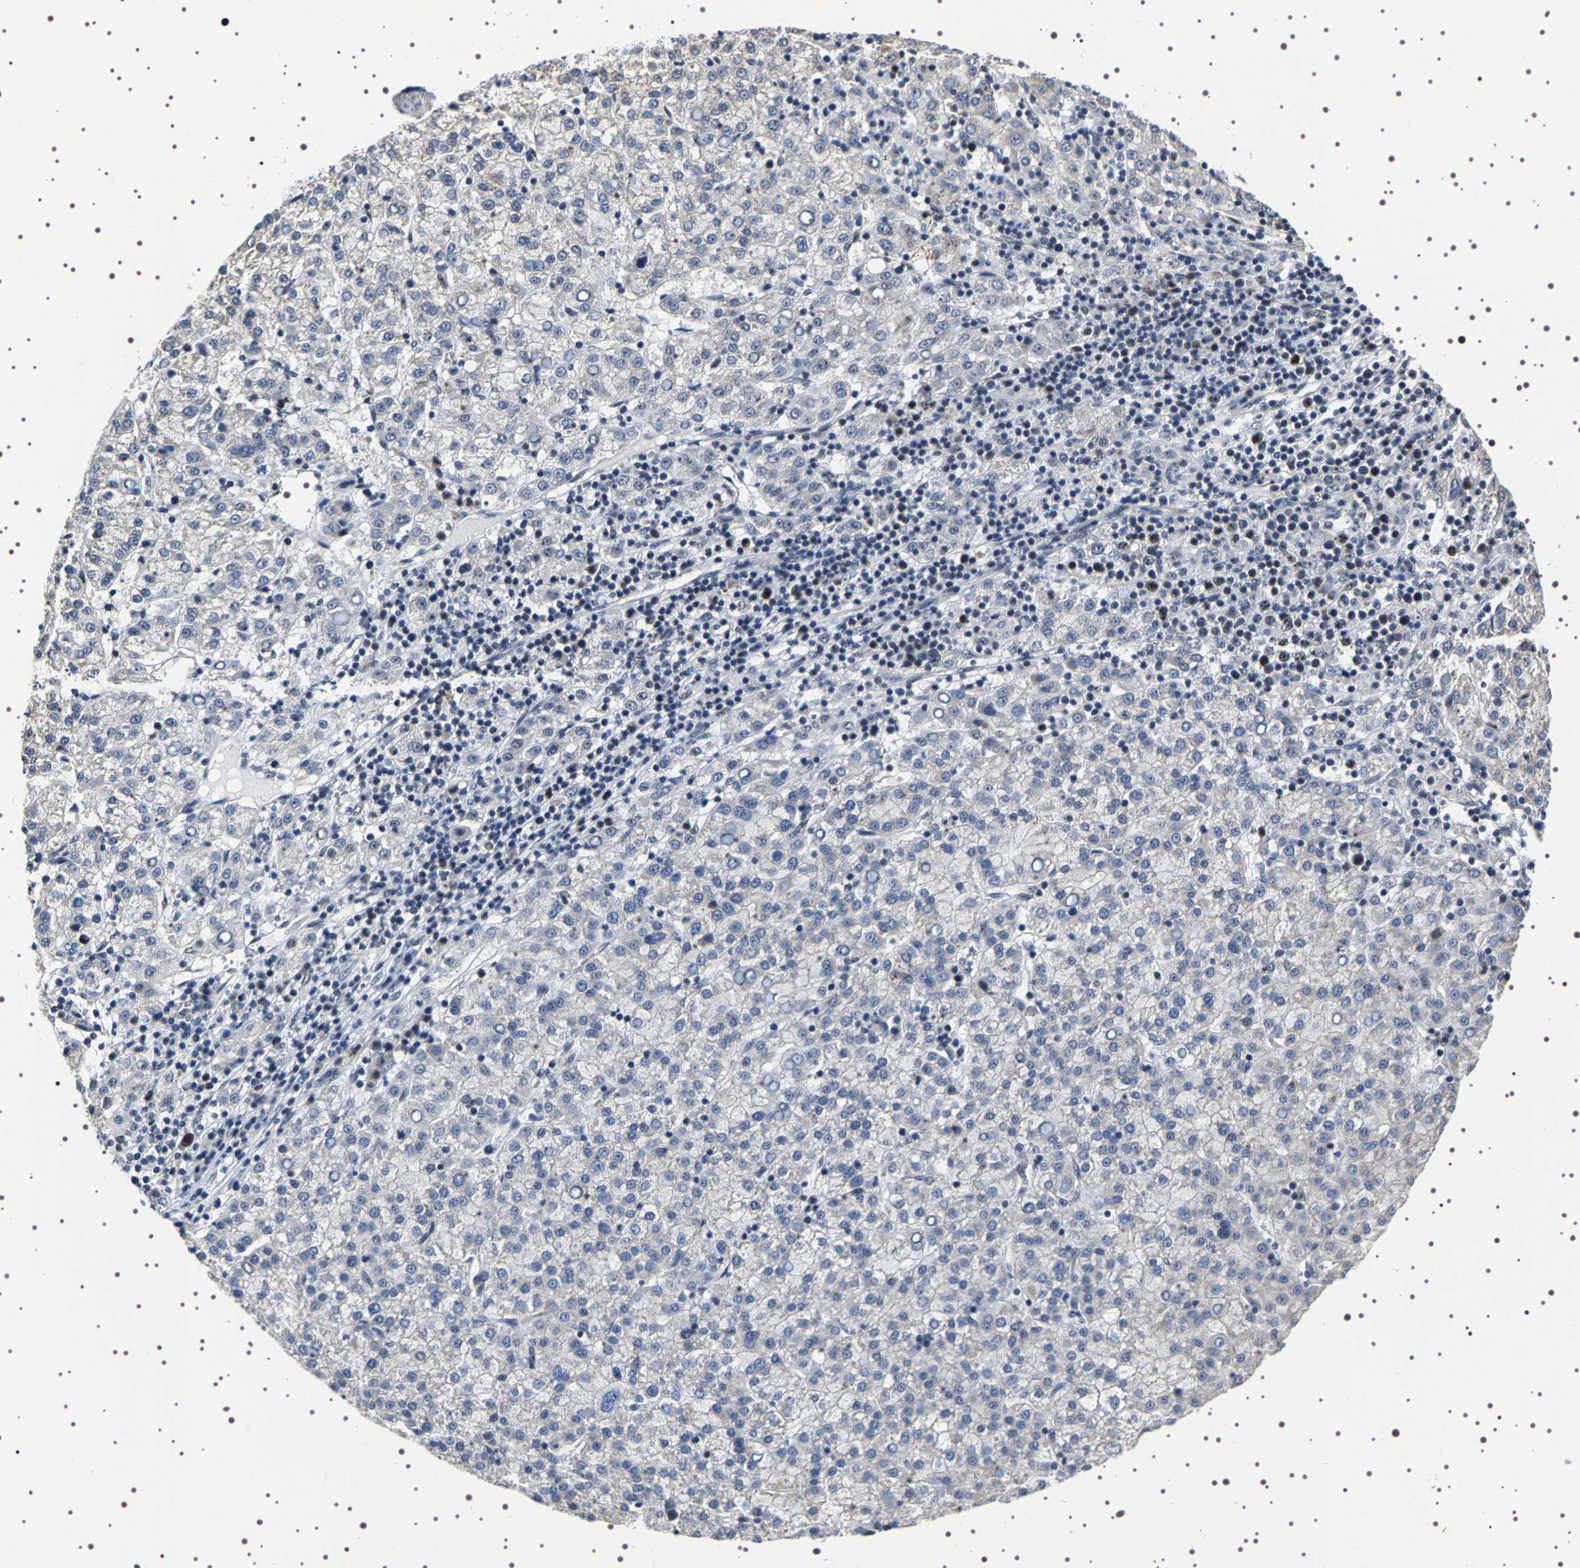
{"staining": {"intensity": "strong", "quantity": "<25%", "location": "nuclear"}, "tissue": "liver cancer", "cell_type": "Tumor cells", "image_type": "cancer", "snomed": [{"axis": "morphology", "description": "Carcinoma, Hepatocellular, NOS"}, {"axis": "topography", "description": "Liver"}], "caption": "Tumor cells display medium levels of strong nuclear staining in about <25% of cells in human liver cancer (hepatocellular carcinoma).", "gene": "GNL3", "patient": {"sex": "female", "age": 58}}